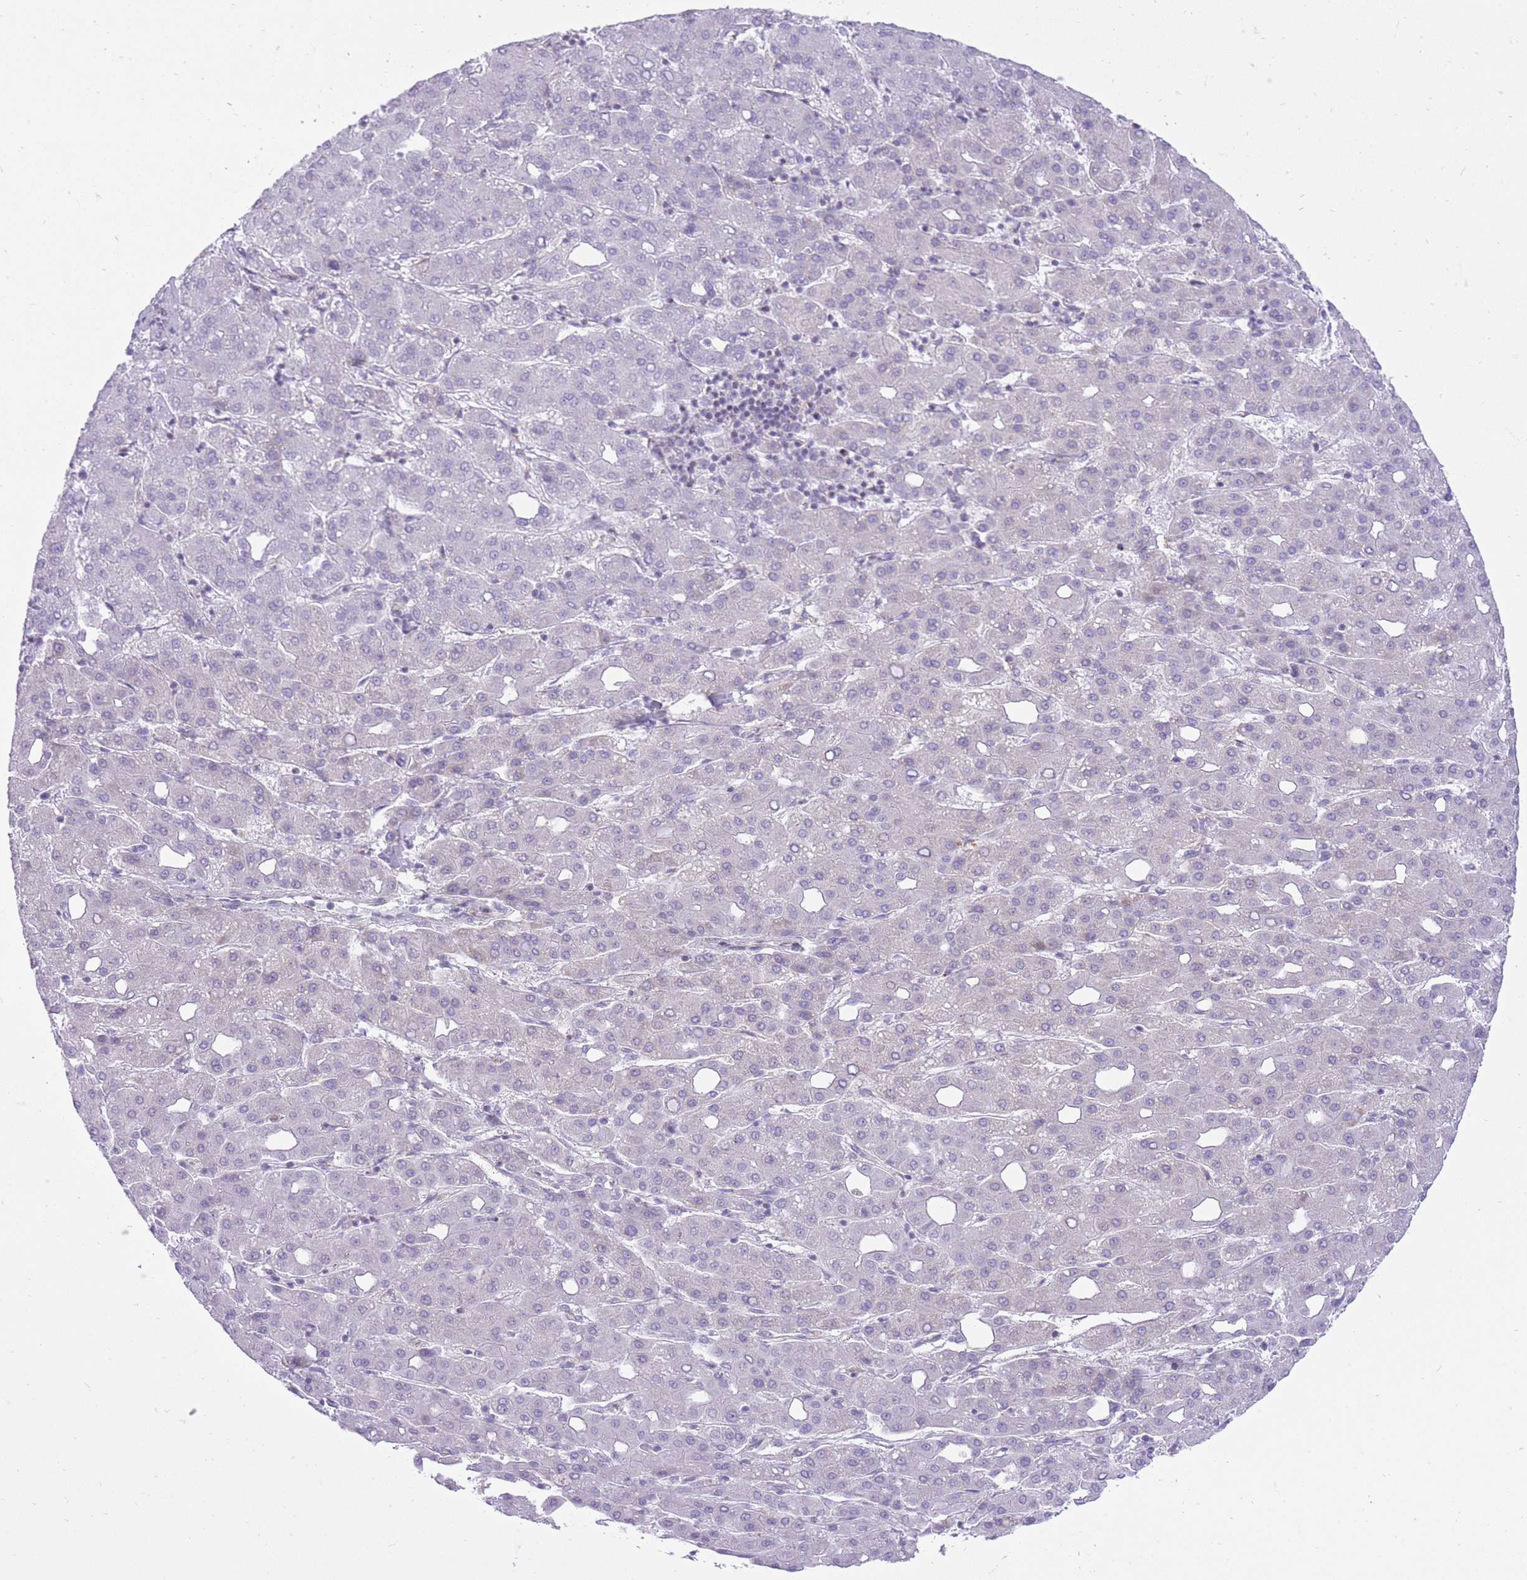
{"staining": {"intensity": "negative", "quantity": "none", "location": "none"}, "tissue": "liver cancer", "cell_type": "Tumor cells", "image_type": "cancer", "snomed": [{"axis": "morphology", "description": "Carcinoma, Hepatocellular, NOS"}, {"axis": "topography", "description": "Liver"}], "caption": "Photomicrograph shows no significant protein positivity in tumor cells of liver hepatocellular carcinoma.", "gene": "DENND2D", "patient": {"sex": "male", "age": 65}}